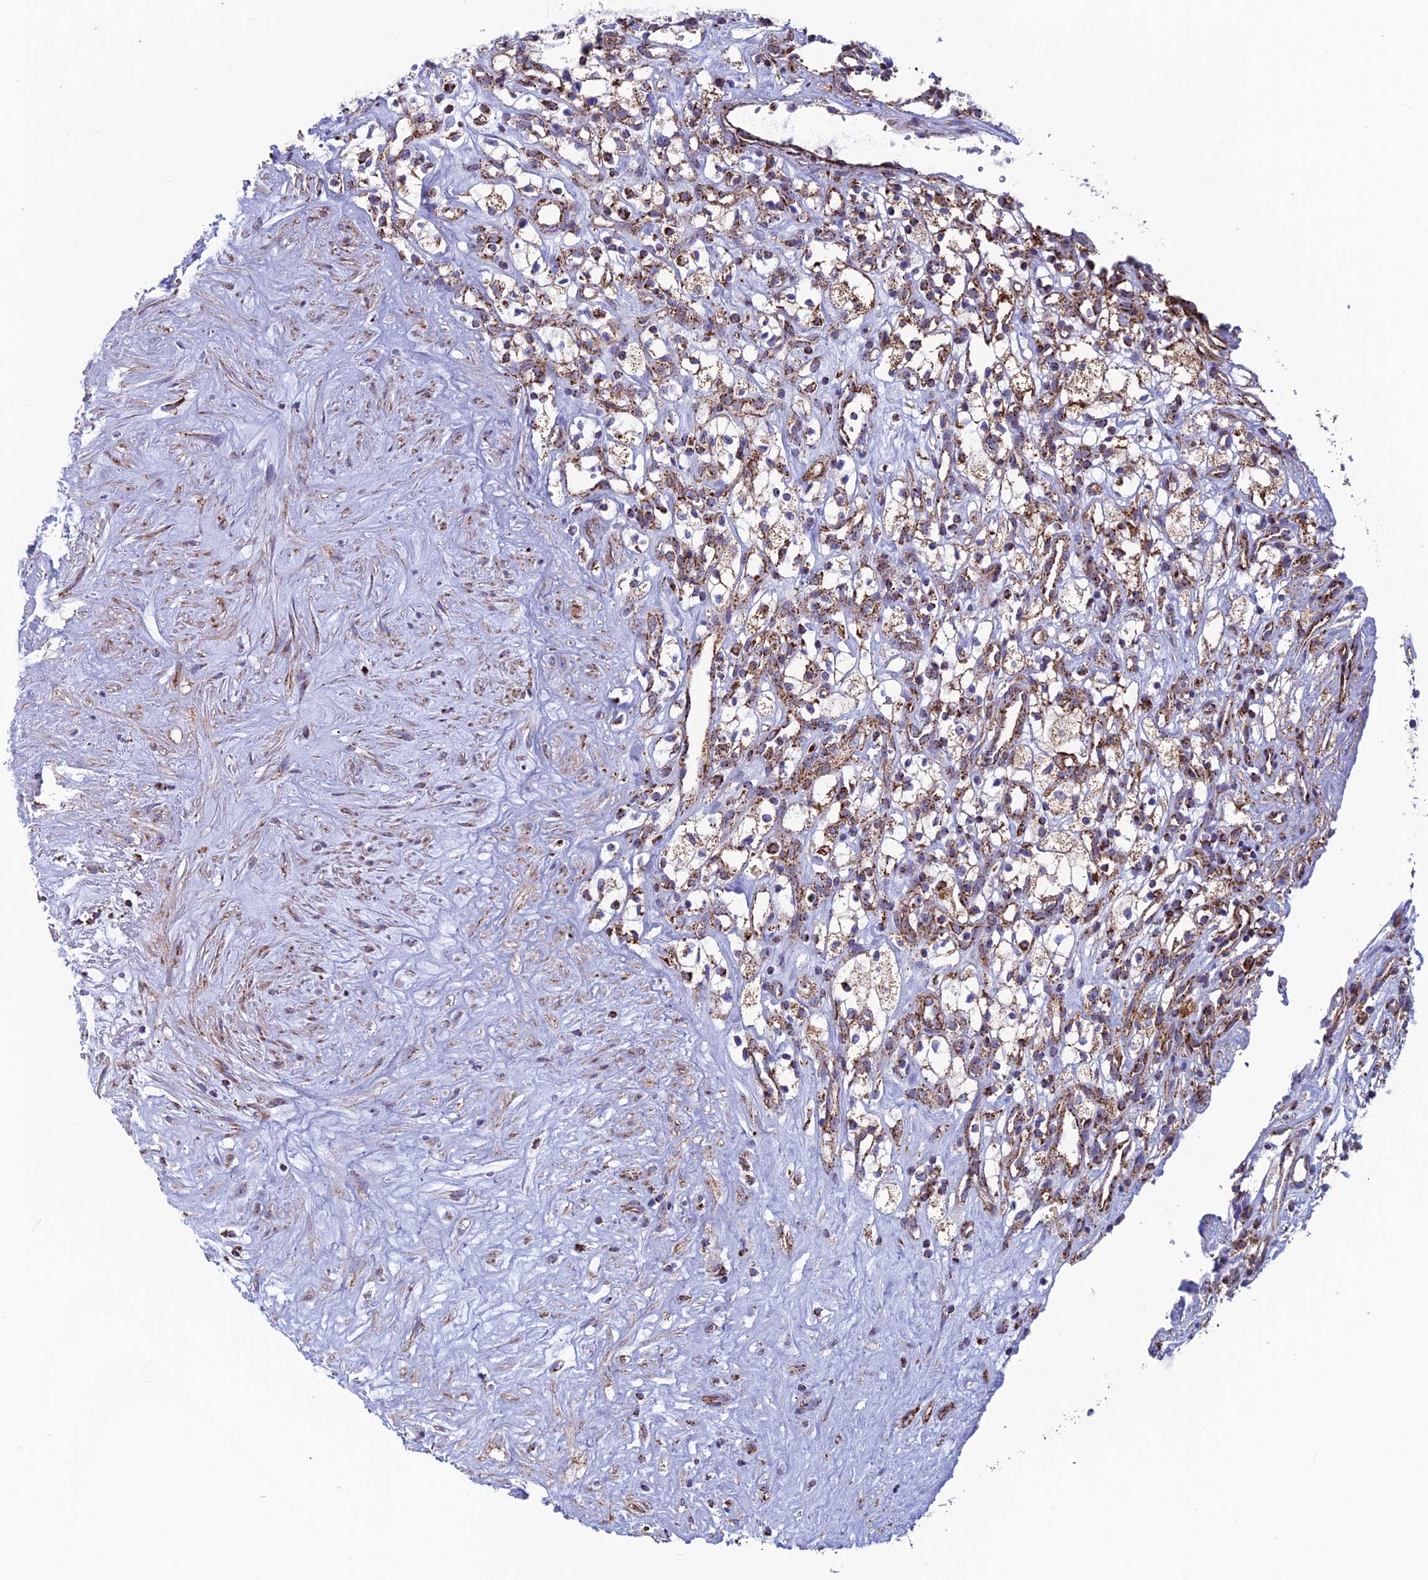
{"staining": {"intensity": "moderate", "quantity": "25%-75%", "location": "cytoplasmic/membranous"}, "tissue": "renal cancer", "cell_type": "Tumor cells", "image_type": "cancer", "snomed": [{"axis": "morphology", "description": "Adenocarcinoma, NOS"}, {"axis": "topography", "description": "Kidney"}], "caption": "A micrograph showing moderate cytoplasmic/membranous expression in about 25%-75% of tumor cells in renal adenocarcinoma, as visualized by brown immunohistochemical staining.", "gene": "MRPS18B", "patient": {"sex": "male", "age": 59}}